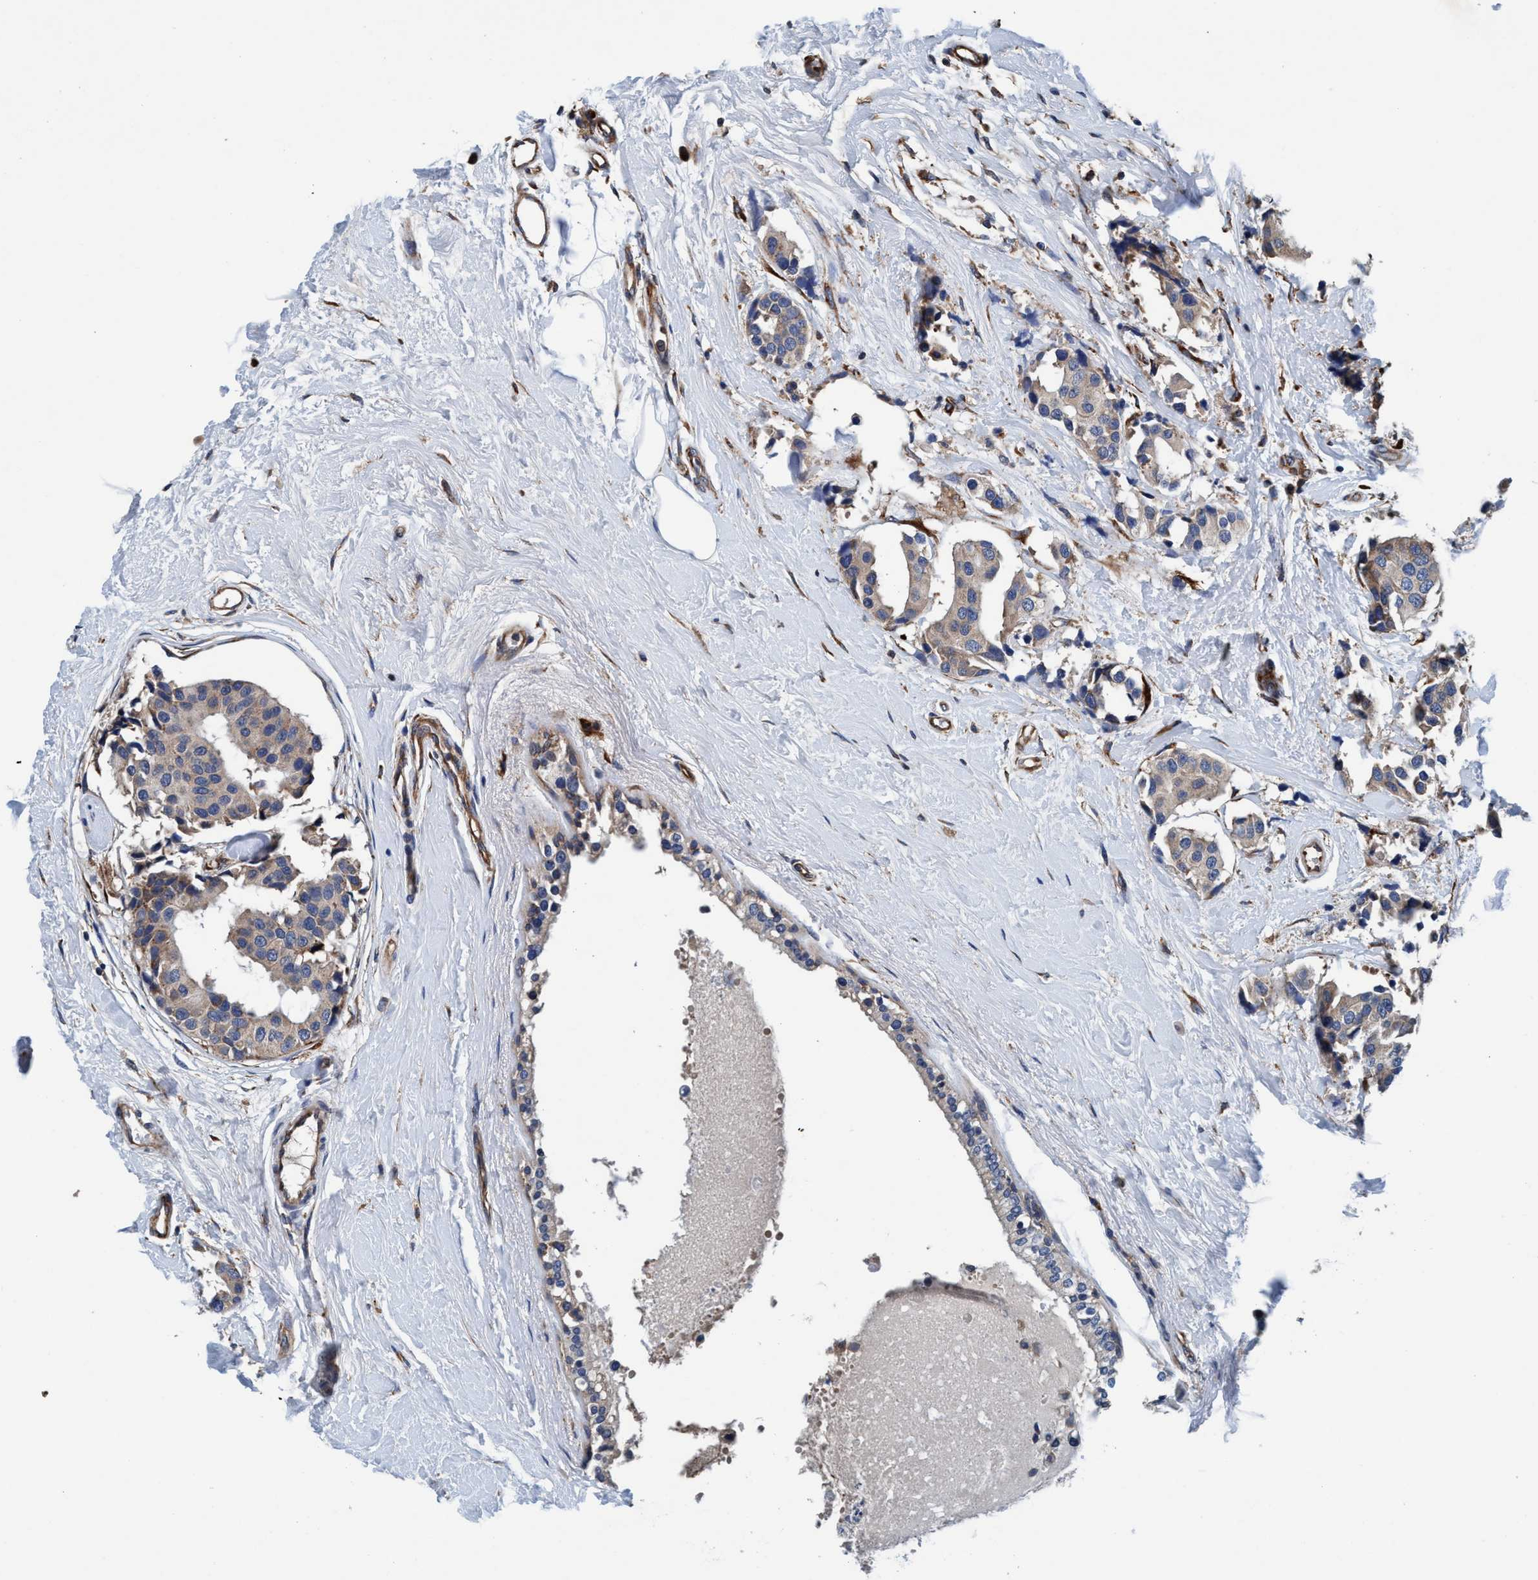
{"staining": {"intensity": "weak", "quantity": "25%-75%", "location": "cytoplasmic/membranous"}, "tissue": "breast cancer", "cell_type": "Tumor cells", "image_type": "cancer", "snomed": [{"axis": "morphology", "description": "Normal tissue, NOS"}, {"axis": "morphology", "description": "Duct carcinoma"}, {"axis": "topography", "description": "Breast"}], "caption": "Protein staining demonstrates weak cytoplasmic/membranous expression in approximately 25%-75% of tumor cells in intraductal carcinoma (breast). Nuclei are stained in blue.", "gene": "ENDOG", "patient": {"sex": "female", "age": 39}}